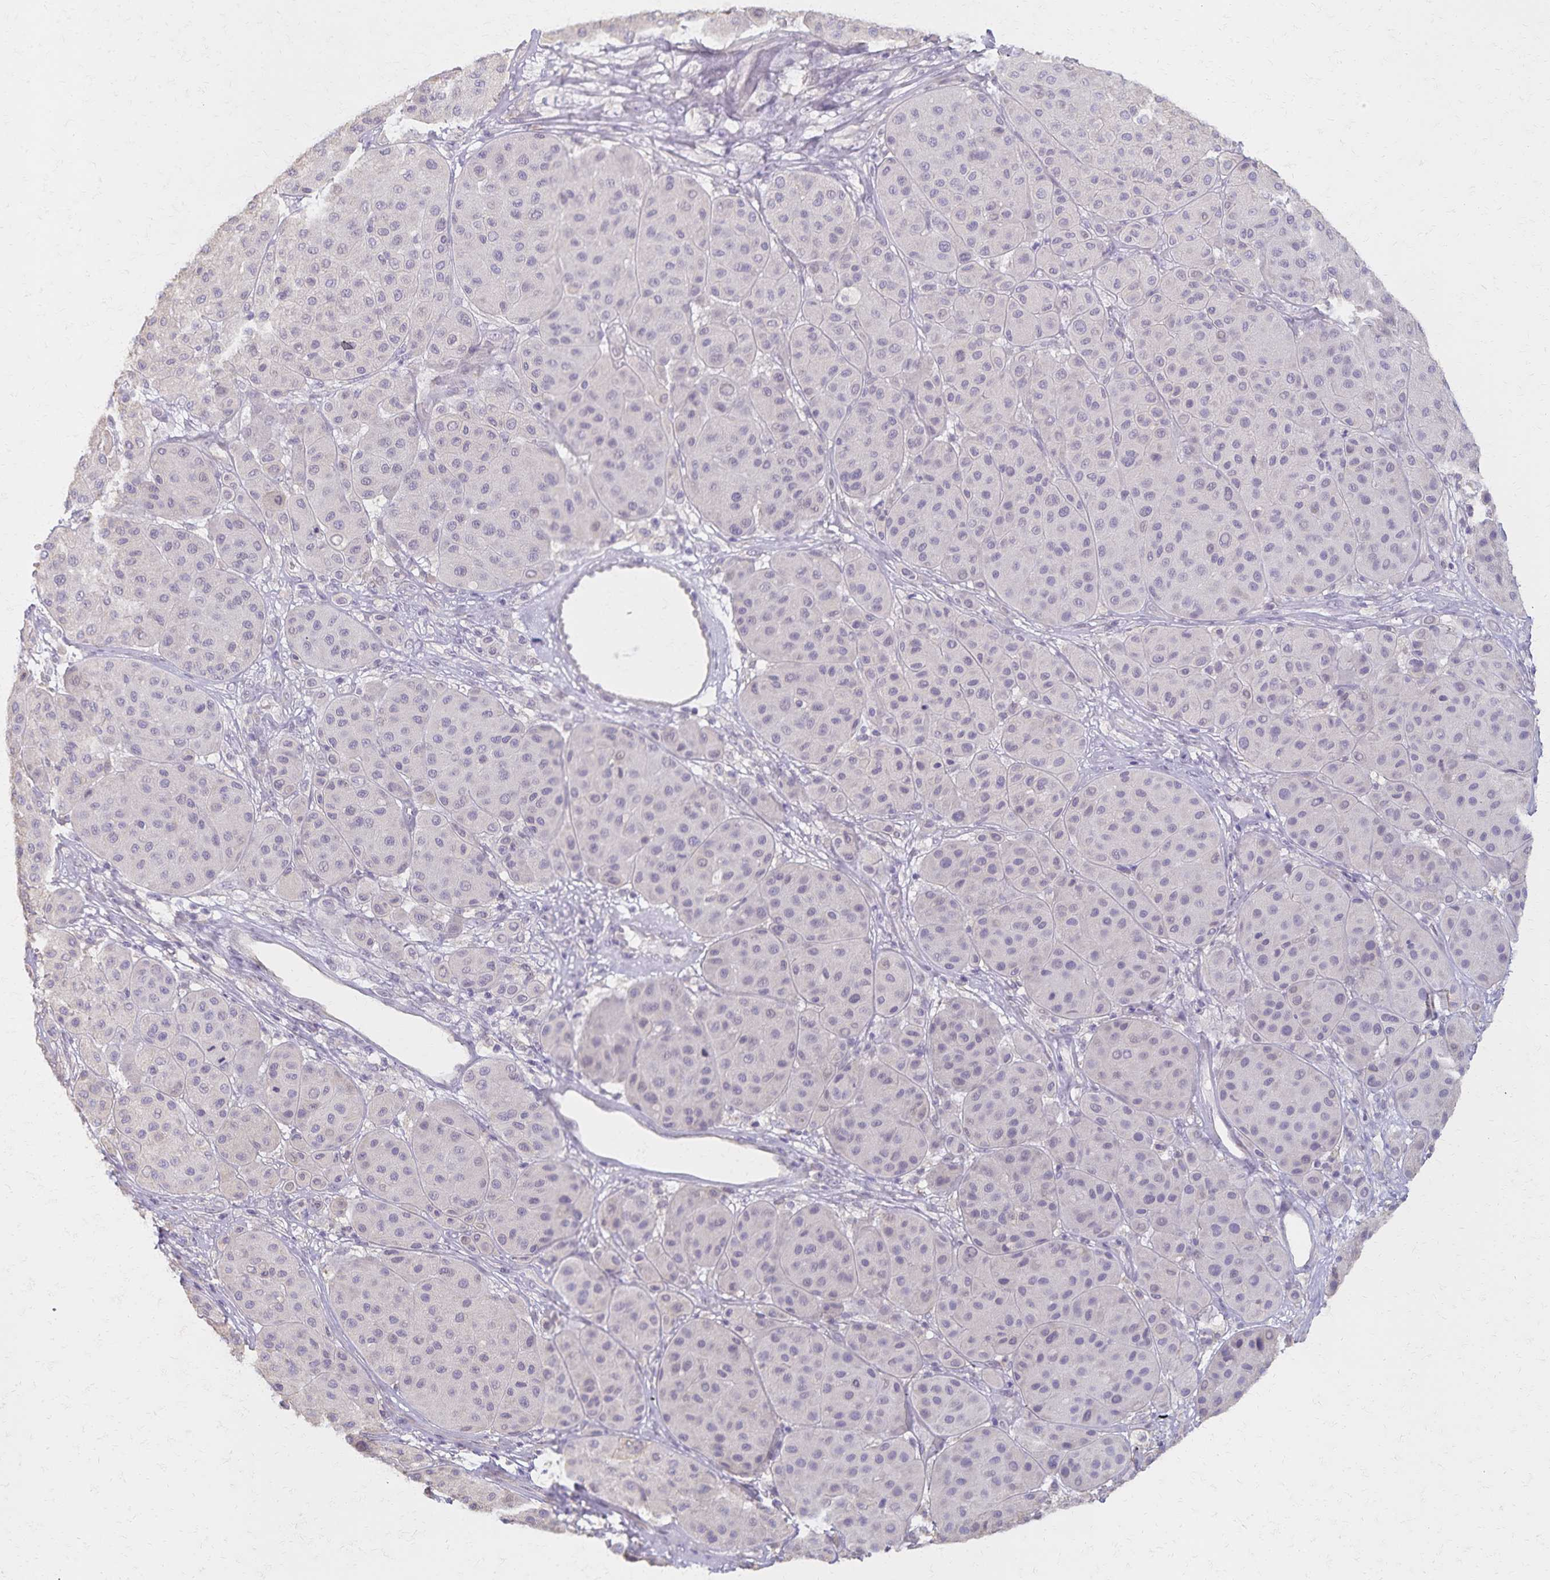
{"staining": {"intensity": "negative", "quantity": "none", "location": "none"}, "tissue": "melanoma", "cell_type": "Tumor cells", "image_type": "cancer", "snomed": [{"axis": "morphology", "description": "Malignant melanoma, Metastatic site"}, {"axis": "topography", "description": "Smooth muscle"}], "caption": "This micrograph is of malignant melanoma (metastatic site) stained with immunohistochemistry to label a protein in brown with the nuclei are counter-stained blue. There is no staining in tumor cells.", "gene": "KISS1", "patient": {"sex": "male", "age": 41}}